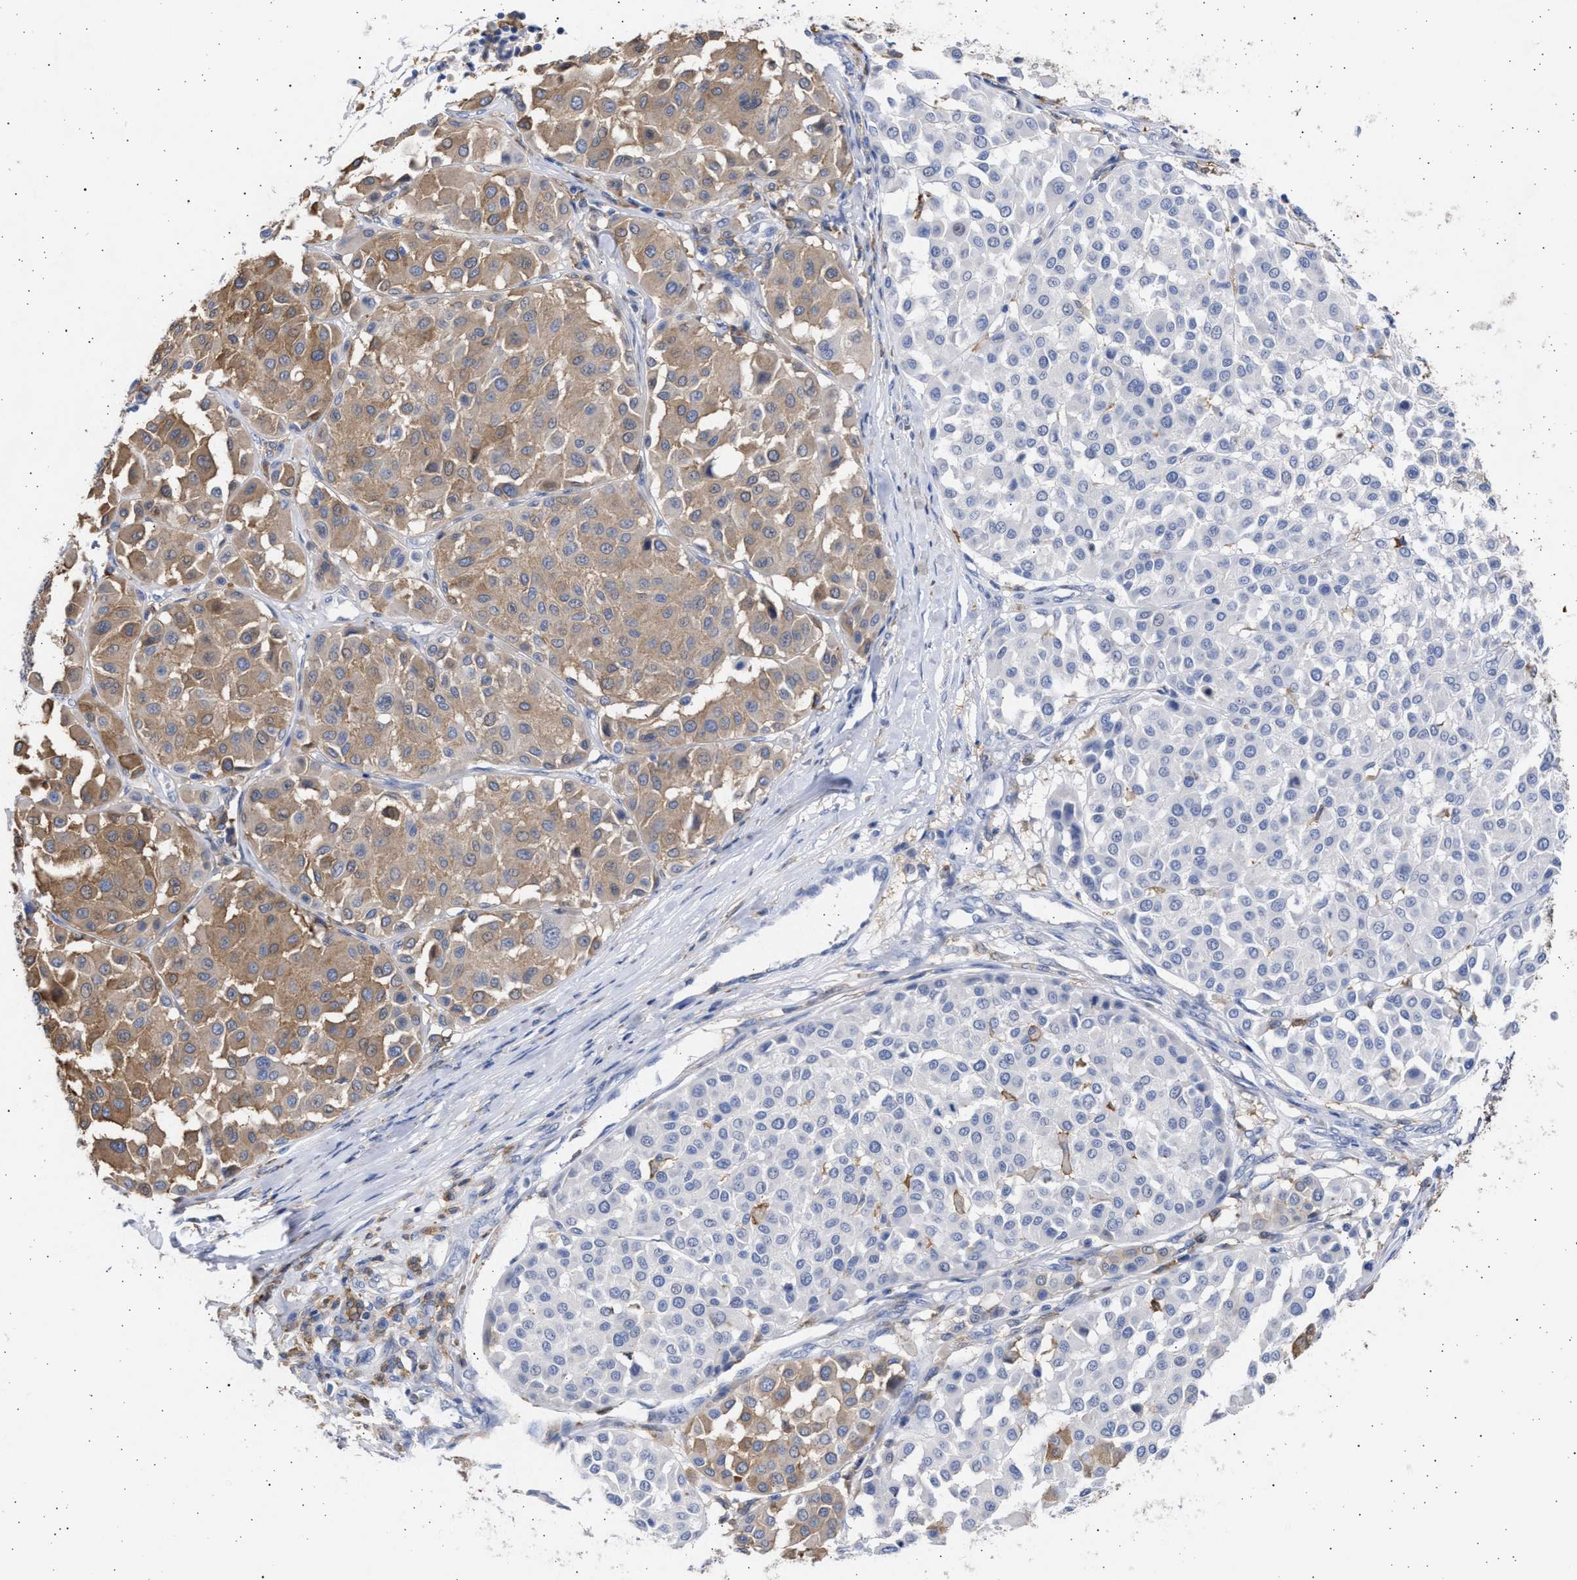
{"staining": {"intensity": "moderate", "quantity": "25%-75%", "location": "cytoplasmic/membranous"}, "tissue": "melanoma", "cell_type": "Tumor cells", "image_type": "cancer", "snomed": [{"axis": "morphology", "description": "Malignant melanoma, Metastatic site"}, {"axis": "topography", "description": "Soft tissue"}], "caption": "High-magnification brightfield microscopy of melanoma stained with DAB (brown) and counterstained with hematoxylin (blue). tumor cells exhibit moderate cytoplasmic/membranous staining is appreciated in approximately25%-75% of cells.", "gene": "FCER1A", "patient": {"sex": "male", "age": 41}}